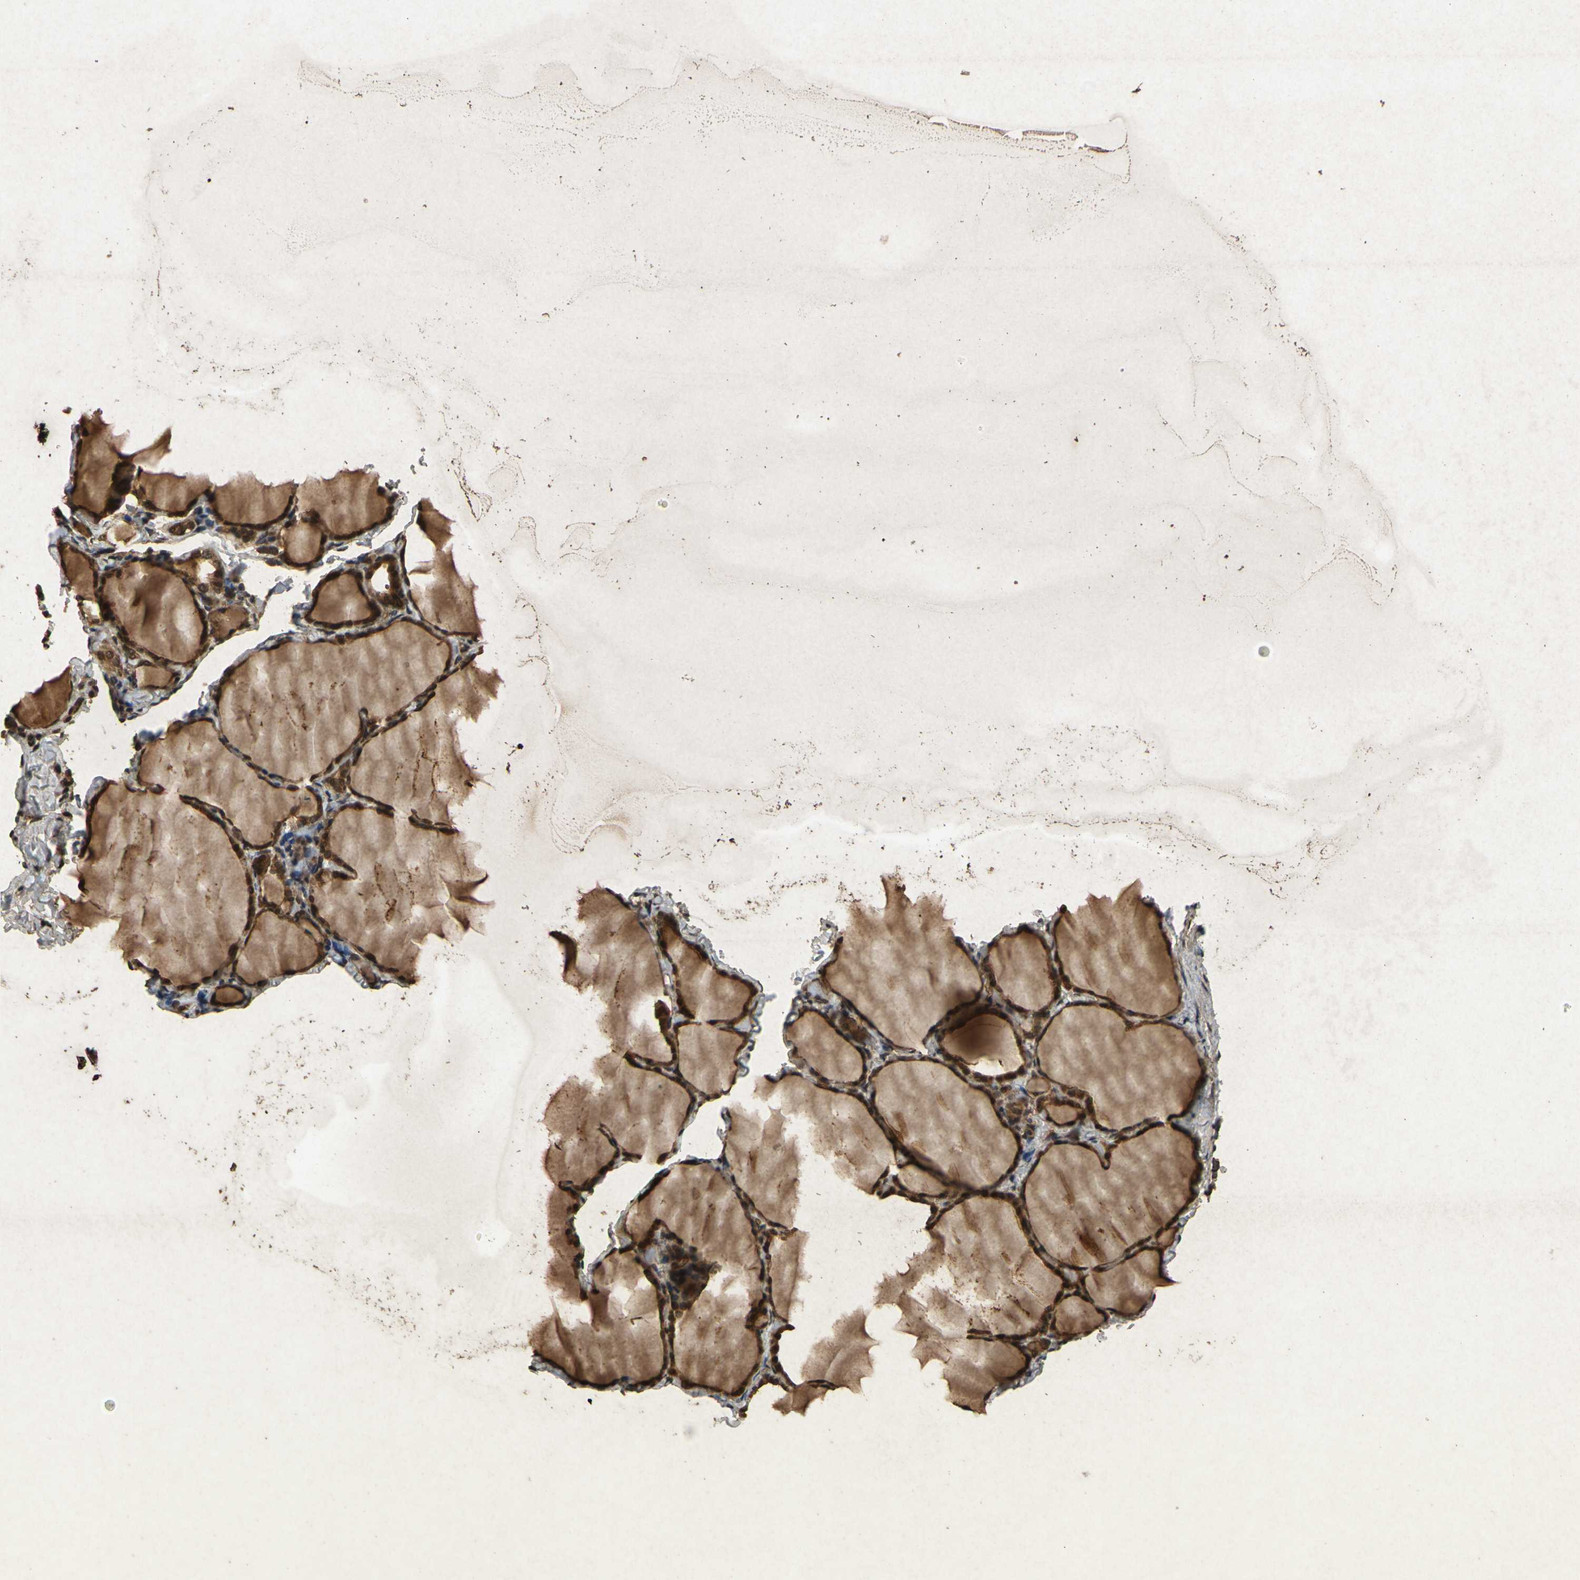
{"staining": {"intensity": "strong", "quantity": ">75%", "location": "cytoplasmic/membranous,nuclear"}, "tissue": "thyroid gland", "cell_type": "Glandular cells", "image_type": "normal", "snomed": [{"axis": "morphology", "description": "Normal tissue, NOS"}, {"axis": "morphology", "description": "Papillary adenocarcinoma, NOS"}, {"axis": "topography", "description": "Thyroid gland"}], "caption": "Strong cytoplasmic/membranous,nuclear protein positivity is appreciated in approximately >75% of glandular cells in thyroid gland. (DAB (3,3'-diaminobenzidine) IHC with brightfield microscopy, high magnification).", "gene": "ATP6V1H", "patient": {"sex": "female", "age": 30}}